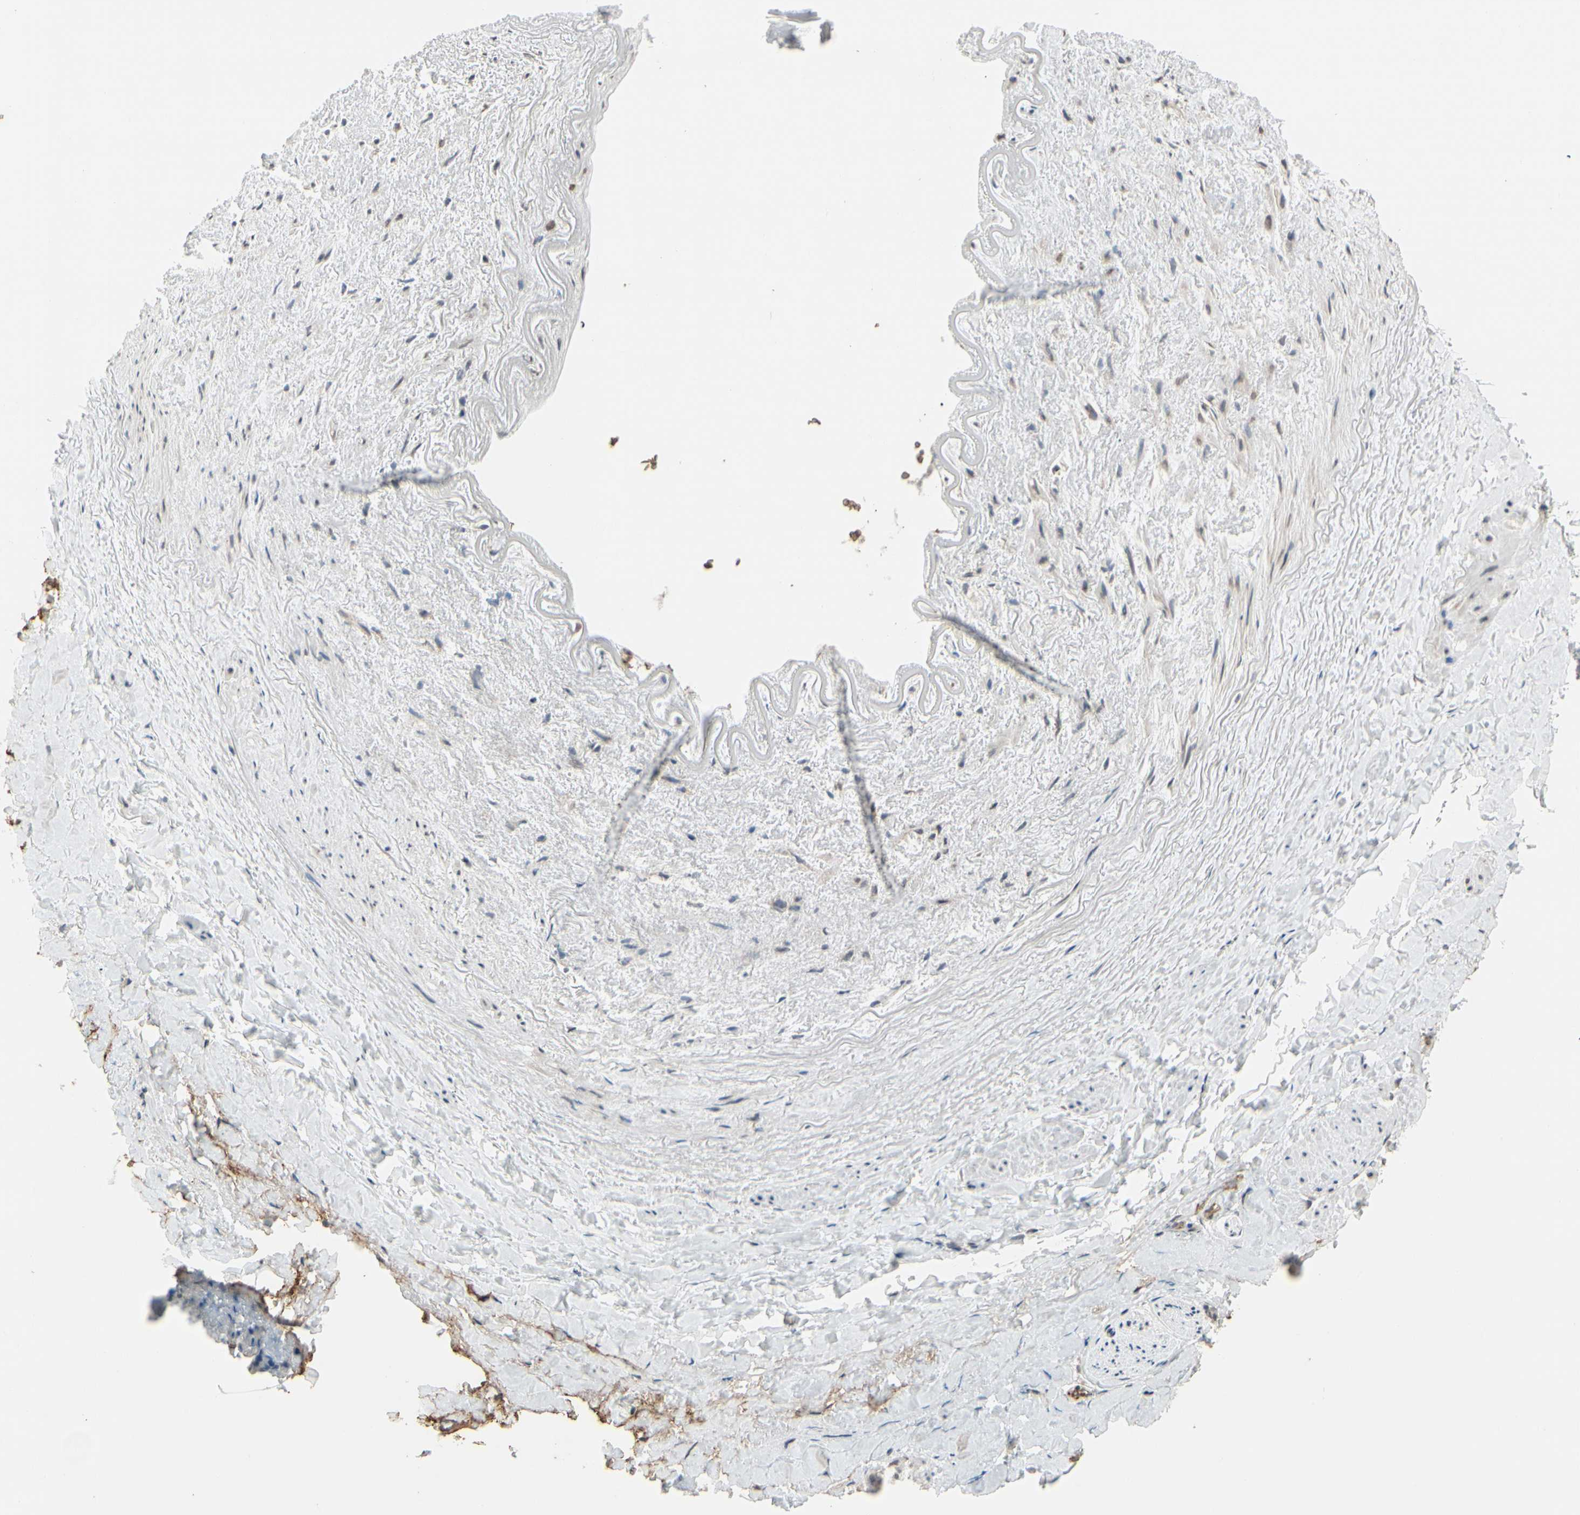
{"staining": {"intensity": "weak", "quantity": ">75%", "location": "cytoplasmic/membranous"}, "tissue": "adipose tissue", "cell_type": "Adipocytes", "image_type": "normal", "snomed": [{"axis": "morphology", "description": "Normal tissue, NOS"}, {"axis": "topography", "description": "Peripheral nerve tissue"}], "caption": "Immunohistochemical staining of benign human adipose tissue reveals weak cytoplasmic/membranous protein expression in about >75% of adipocytes.", "gene": "GYPC", "patient": {"sex": "male", "age": 70}}